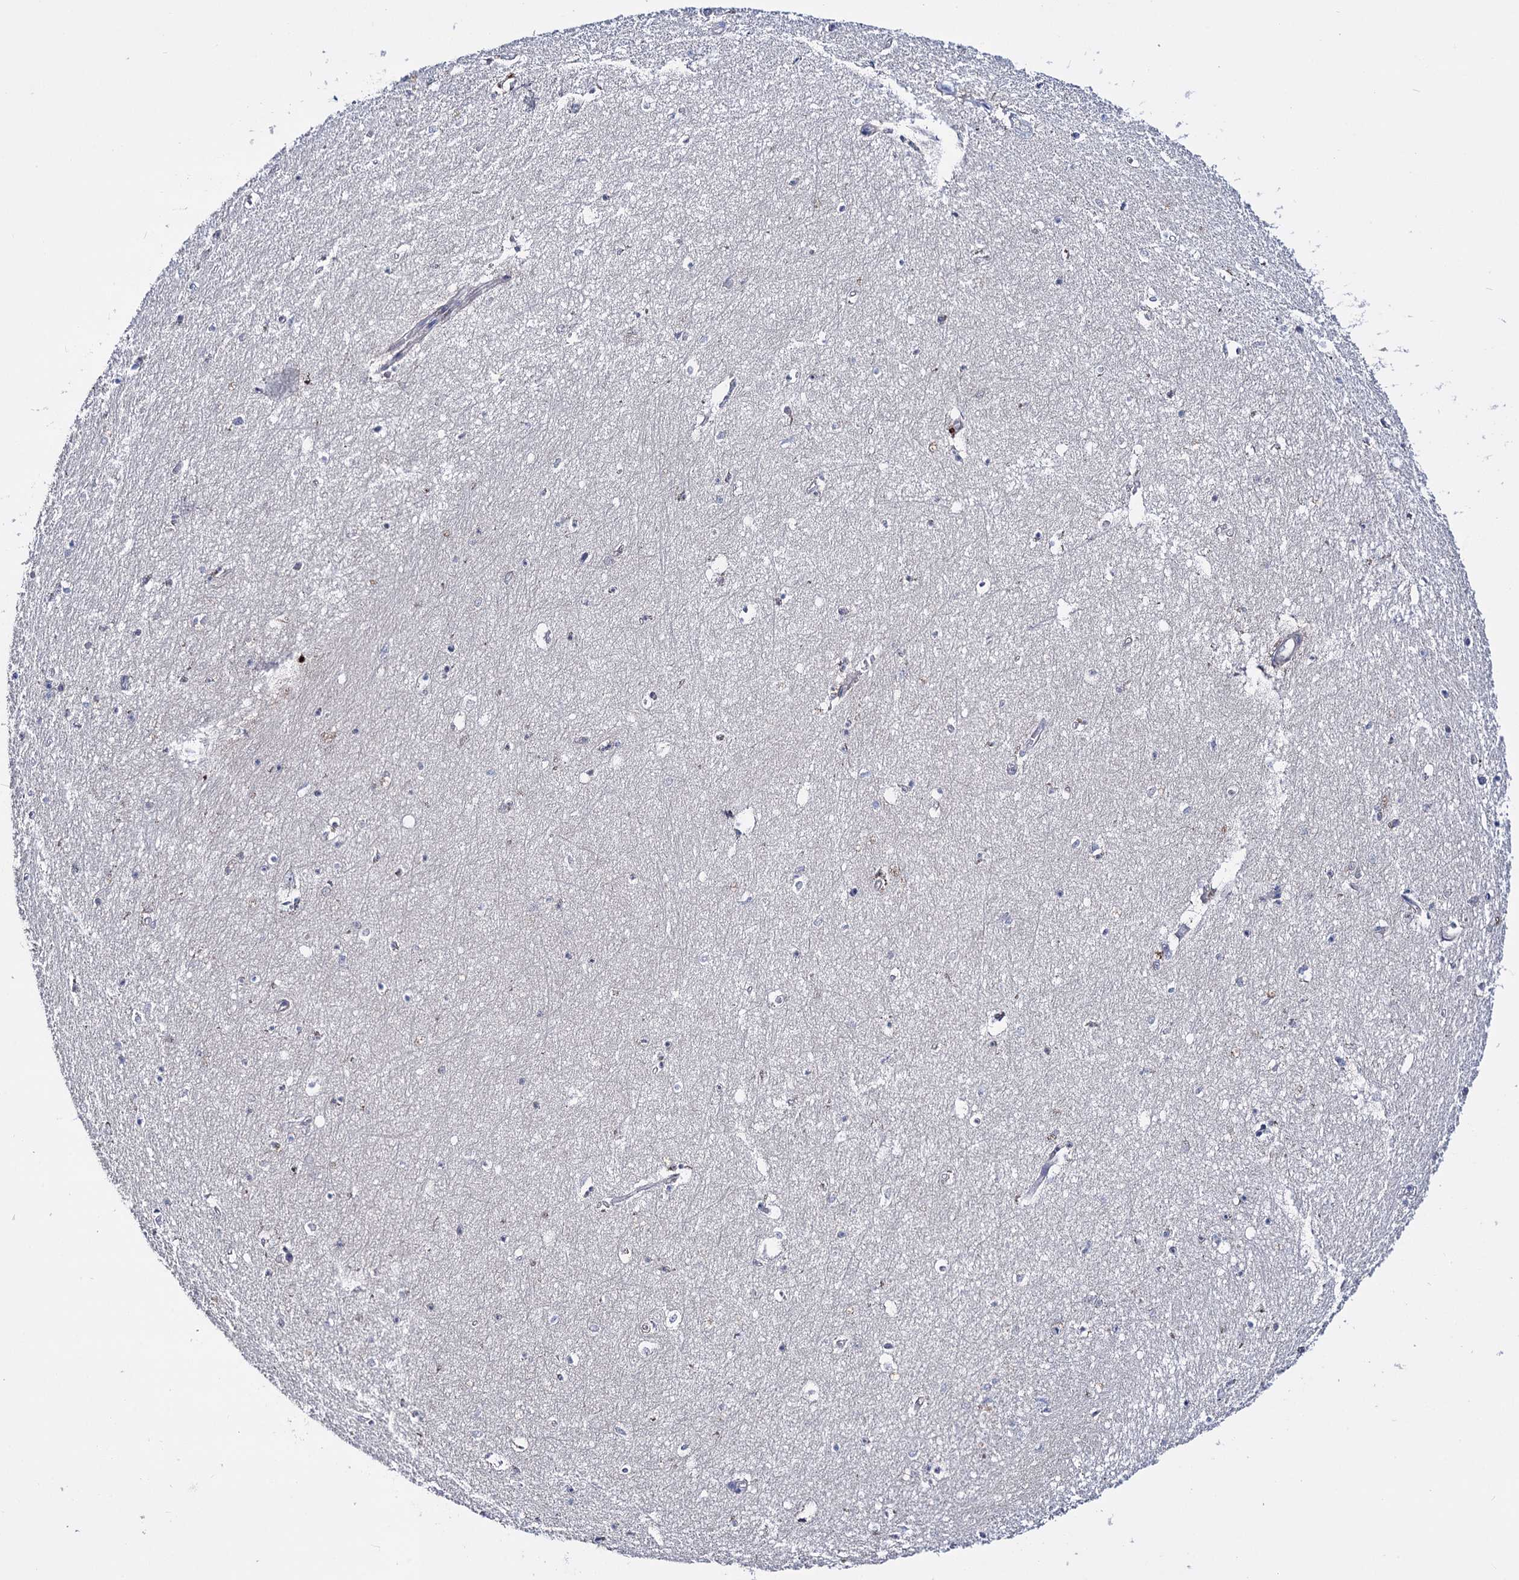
{"staining": {"intensity": "negative", "quantity": "none", "location": "none"}, "tissue": "hippocampus", "cell_type": "Glial cells", "image_type": "normal", "snomed": [{"axis": "morphology", "description": "Normal tissue, NOS"}, {"axis": "topography", "description": "Hippocampus"}], "caption": "Immunohistochemistry (IHC) of unremarkable hippocampus reveals no expression in glial cells.", "gene": "PPP1R32", "patient": {"sex": "female", "age": 64}}